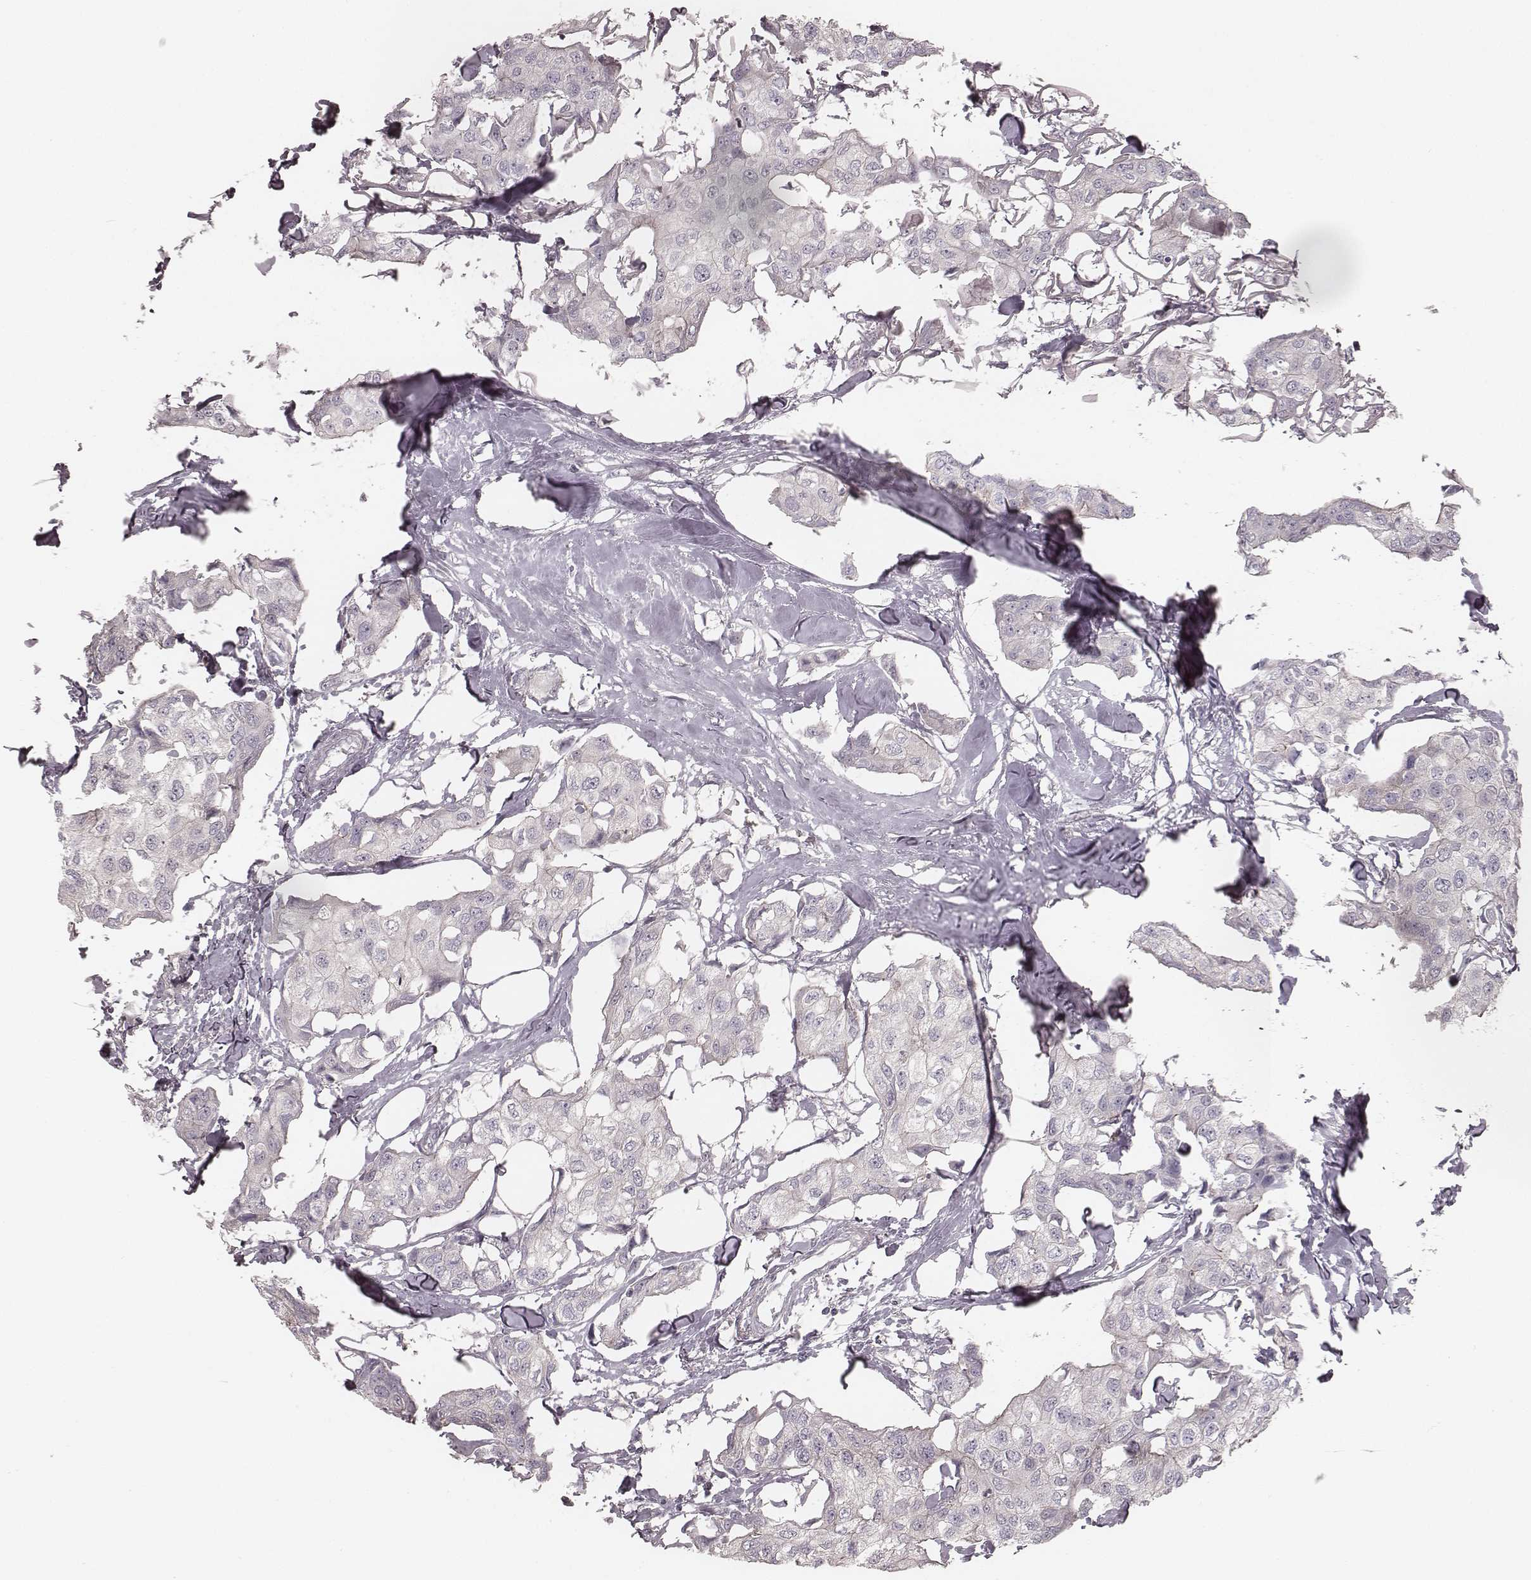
{"staining": {"intensity": "negative", "quantity": "none", "location": "none"}, "tissue": "breast cancer", "cell_type": "Tumor cells", "image_type": "cancer", "snomed": [{"axis": "morphology", "description": "Duct carcinoma"}, {"axis": "topography", "description": "Breast"}], "caption": "High power microscopy photomicrograph of an immunohistochemistry image of invasive ductal carcinoma (breast), revealing no significant positivity in tumor cells. The staining is performed using DAB brown chromogen with nuclei counter-stained in using hematoxylin.", "gene": "TDRD5", "patient": {"sex": "female", "age": 80}}